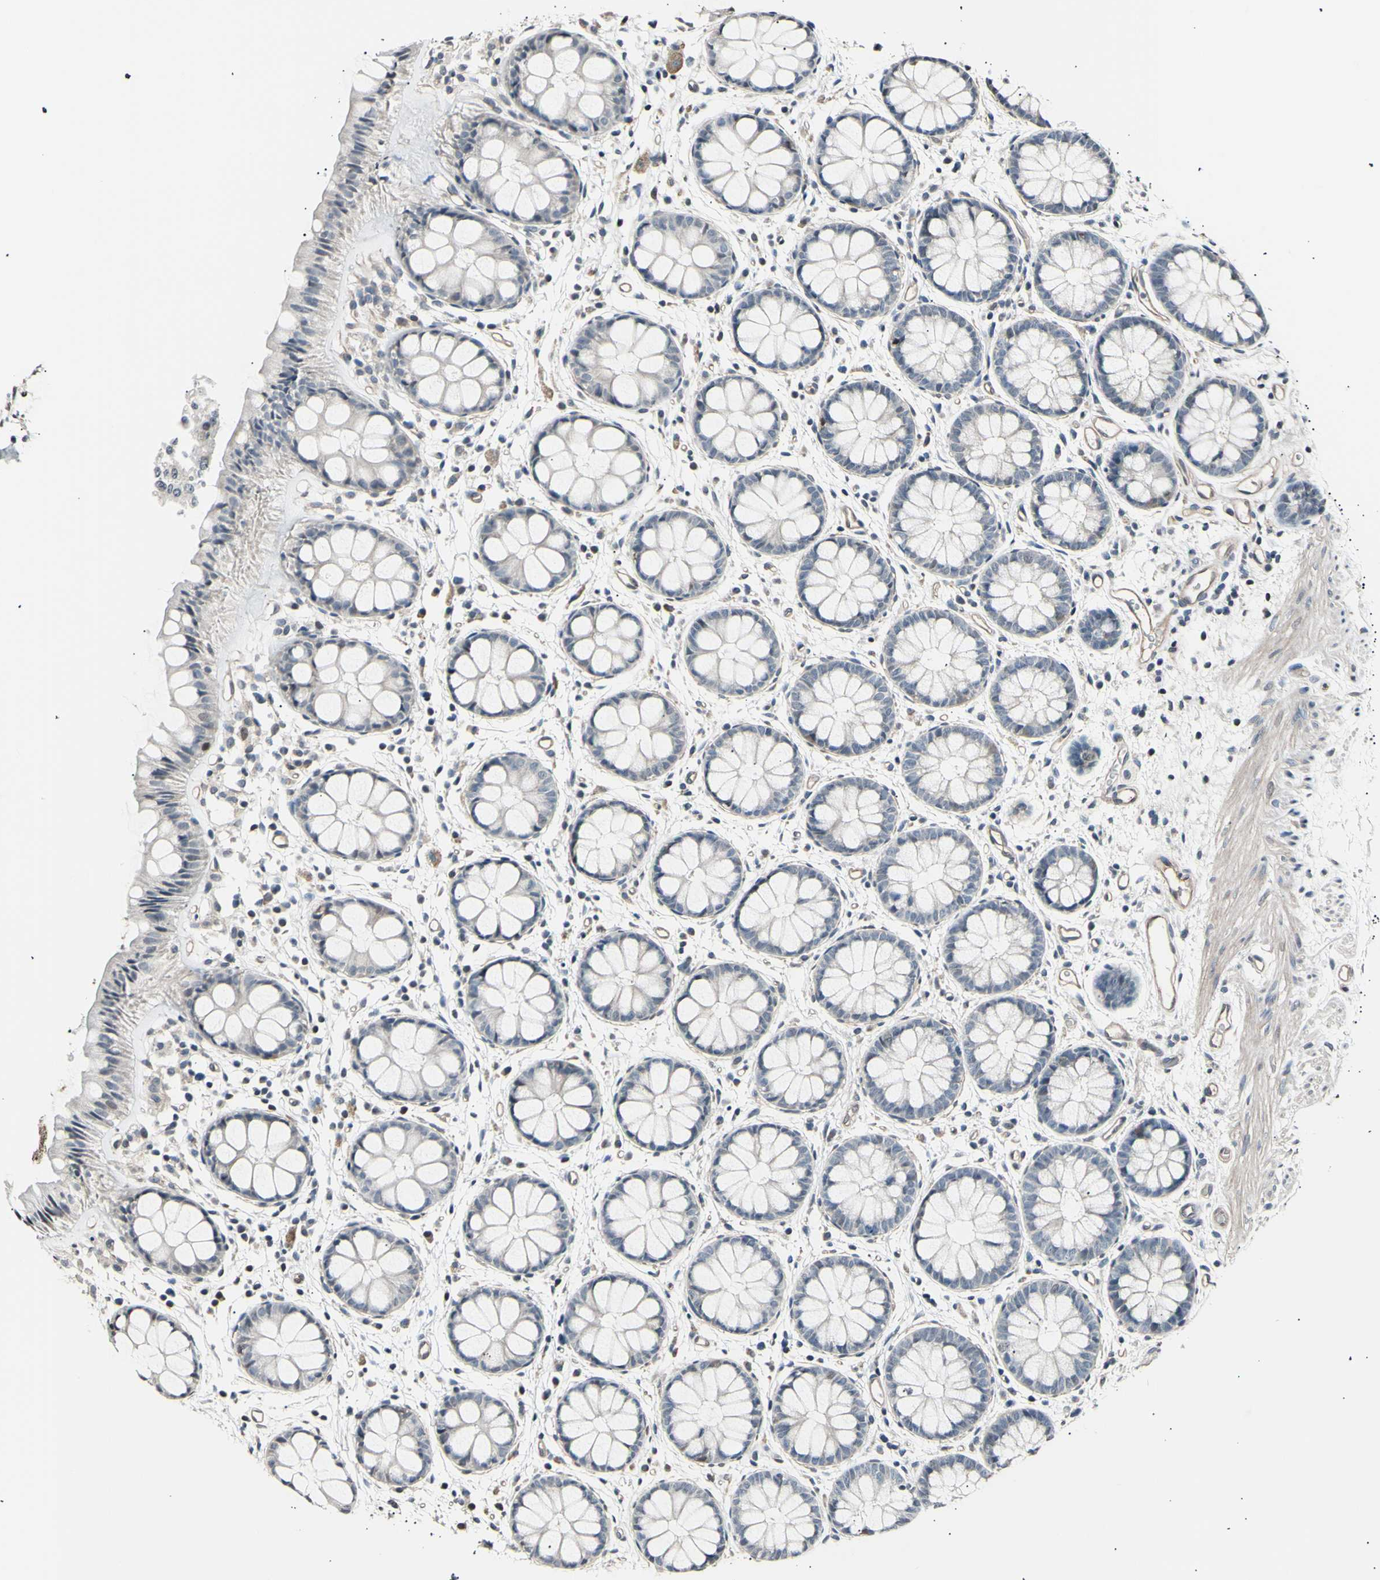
{"staining": {"intensity": "weak", "quantity": "<25%", "location": "cytoplasmic/membranous"}, "tissue": "rectum", "cell_type": "Glandular cells", "image_type": "normal", "snomed": [{"axis": "morphology", "description": "Normal tissue, NOS"}, {"axis": "topography", "description": "Rectum"}], "caption": "Protein analysis of benign rectum demonstrates no significant positivity in glandular cells. (Stains: DAB immunohistochemistry (IHC) with hematoxylin counter stain, Microscopy: brightfield microscopy at high magnification).", "gene": "AK1", "patient": {"sex": "female", "age": 66}}